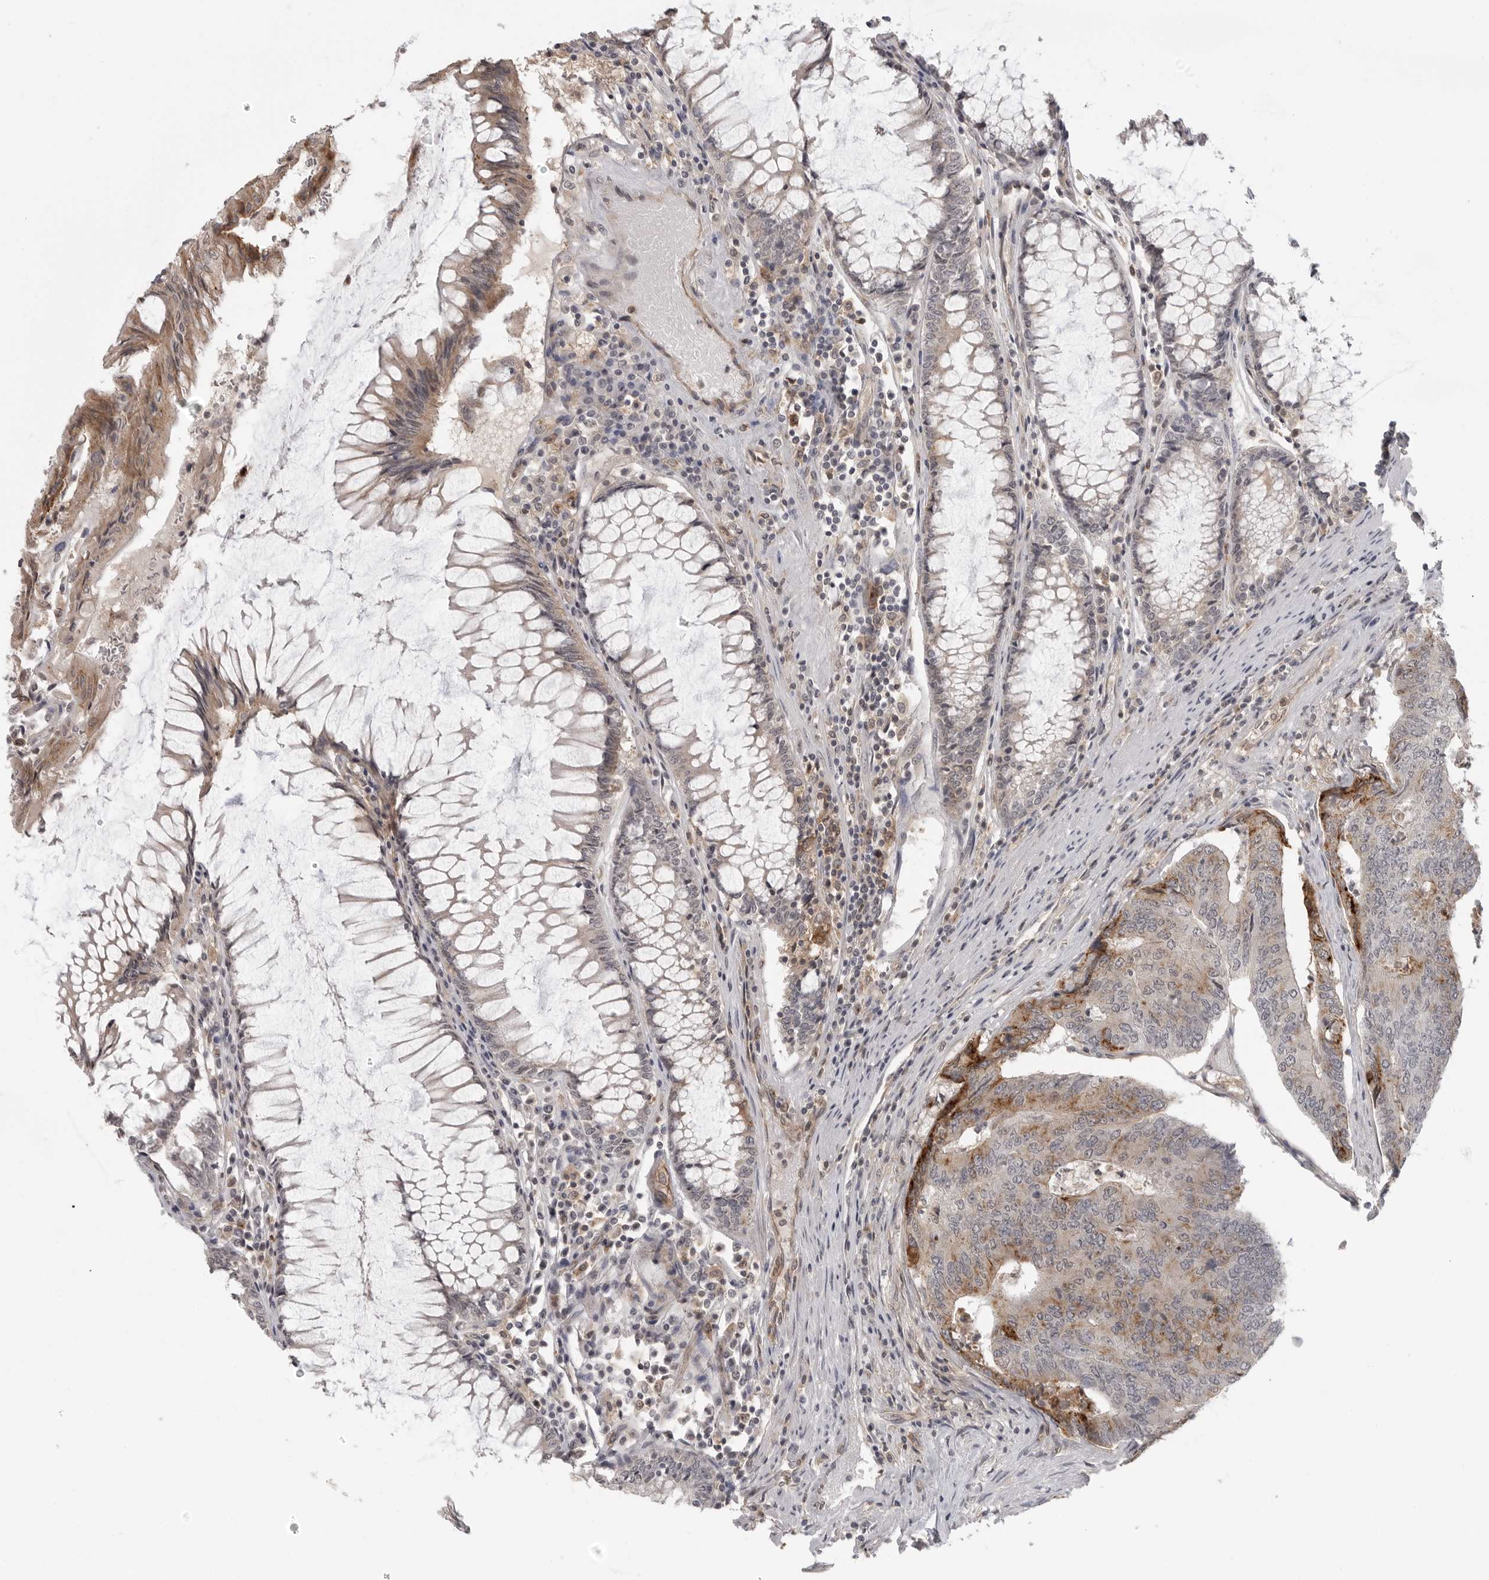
{"staining": {"intensity": "moderate", "quantity": "25%-75%", "location": "cytoplasmic/membranous"}, "tissue": "colorectal cancer", "cell_type": "Tumor cells", "image_type": "cancer", "snomed": [{"axis": "morphology", "description": "Adenocarcinoma, NOS"}, {"axis": "topography", "description": "Colon"}], "caption": "A brown stain highlights moderate cytoplasmic/membranous staining of a protein in human adenocarcinoma (colorectal) tumor cells. (DAB IHC, brown staining for protein, blue staining for nuclei).", "gene": "IFNGR1", "patient": {"sex": "female", "age": 67}}